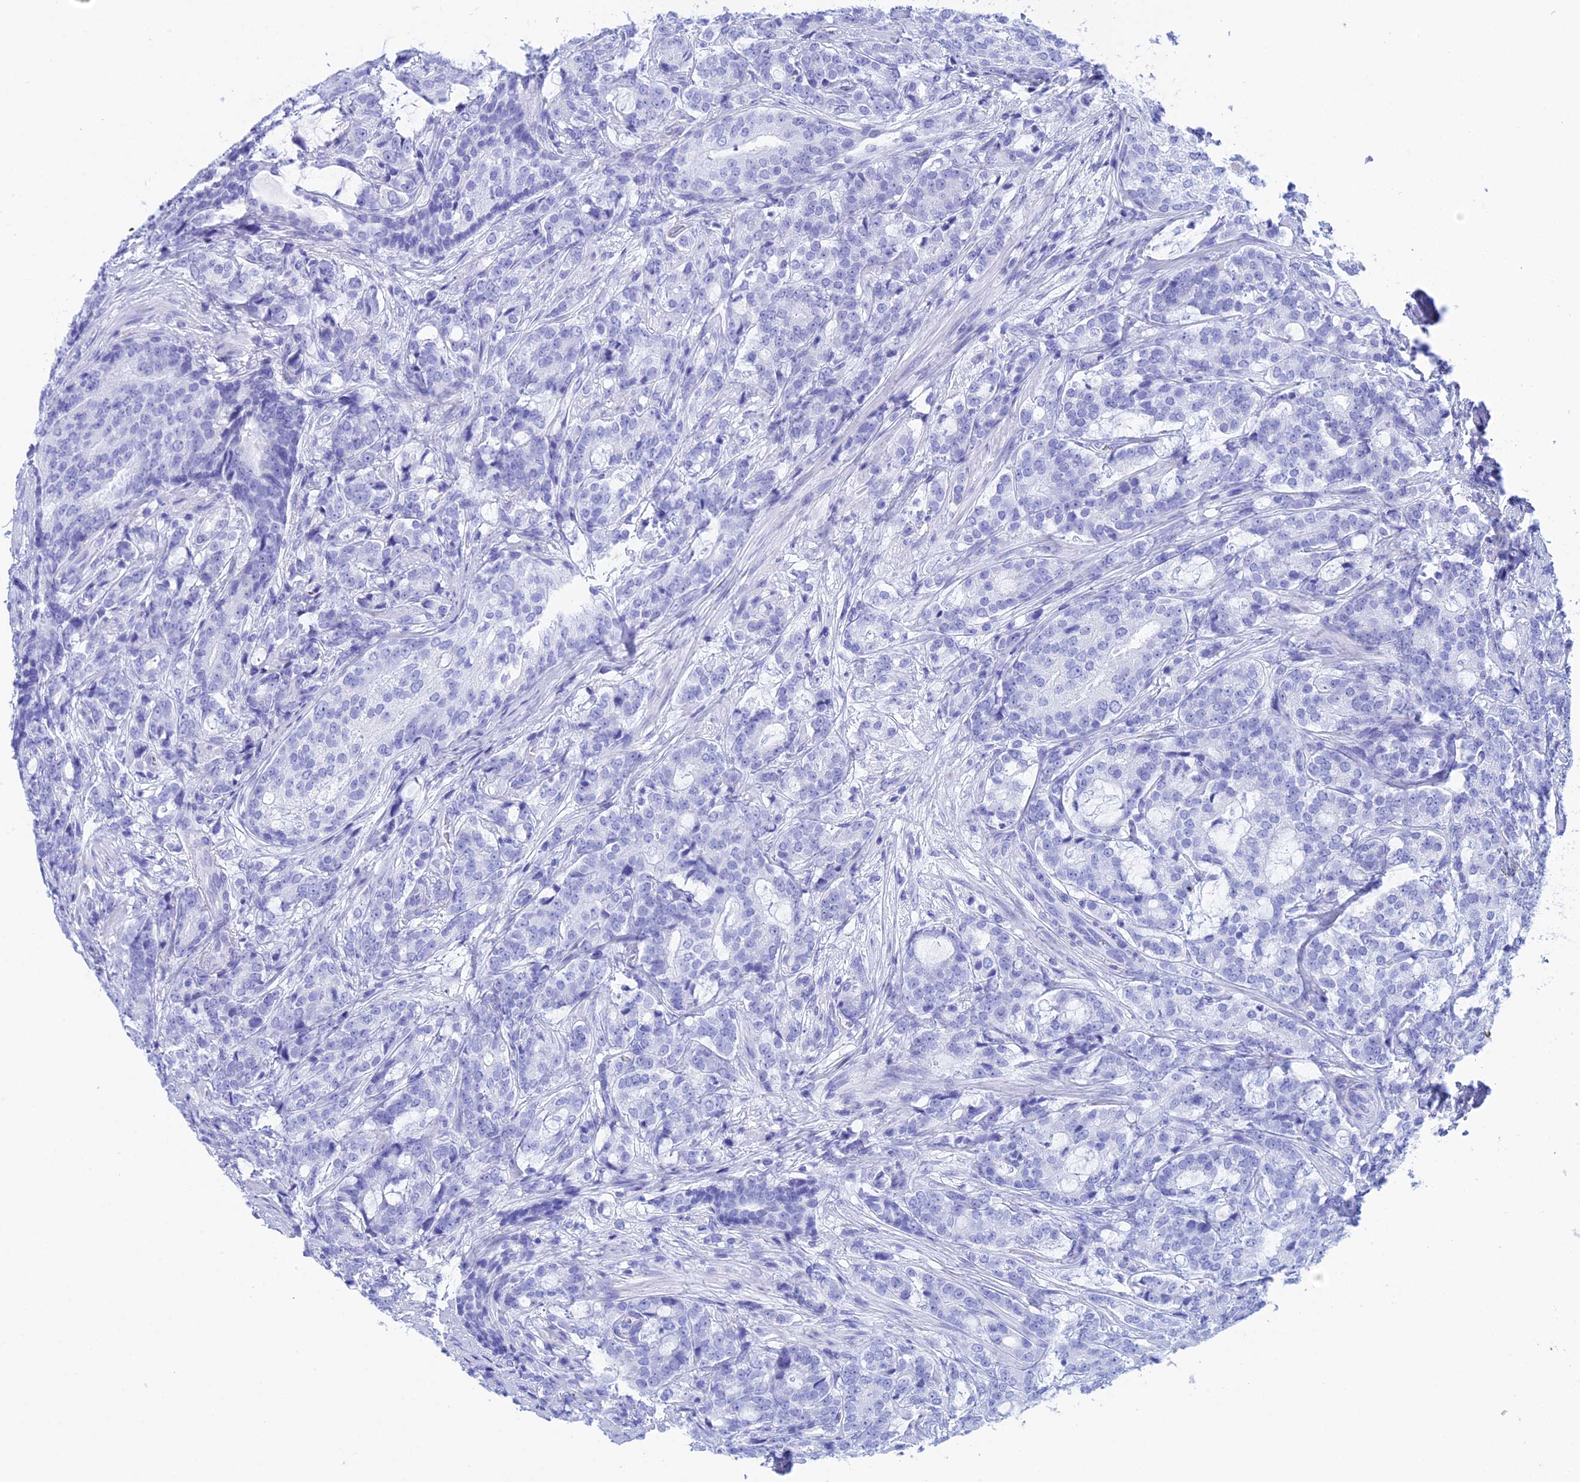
{"staining": {"intensity": "negative", "quantity": "none", "location": "none"}, "tissue": "prostate cancer", "cell_type": "Tumor cells", "image_type": "cancer", "snomed": [{"axis": "morphology", "description": "Adenocarcinoma, High grade"}, {"axis": "topography", "description": "Prostate"}], "caption": "DAB (3,3'-diaminobenzidine) immunohistochemical staining of human prostate adenocarcinoma (high-grade) displays no significant positivity in tumor cells.", "gene": "TEX101", "patient": {"sex": "male", "age": 67}}